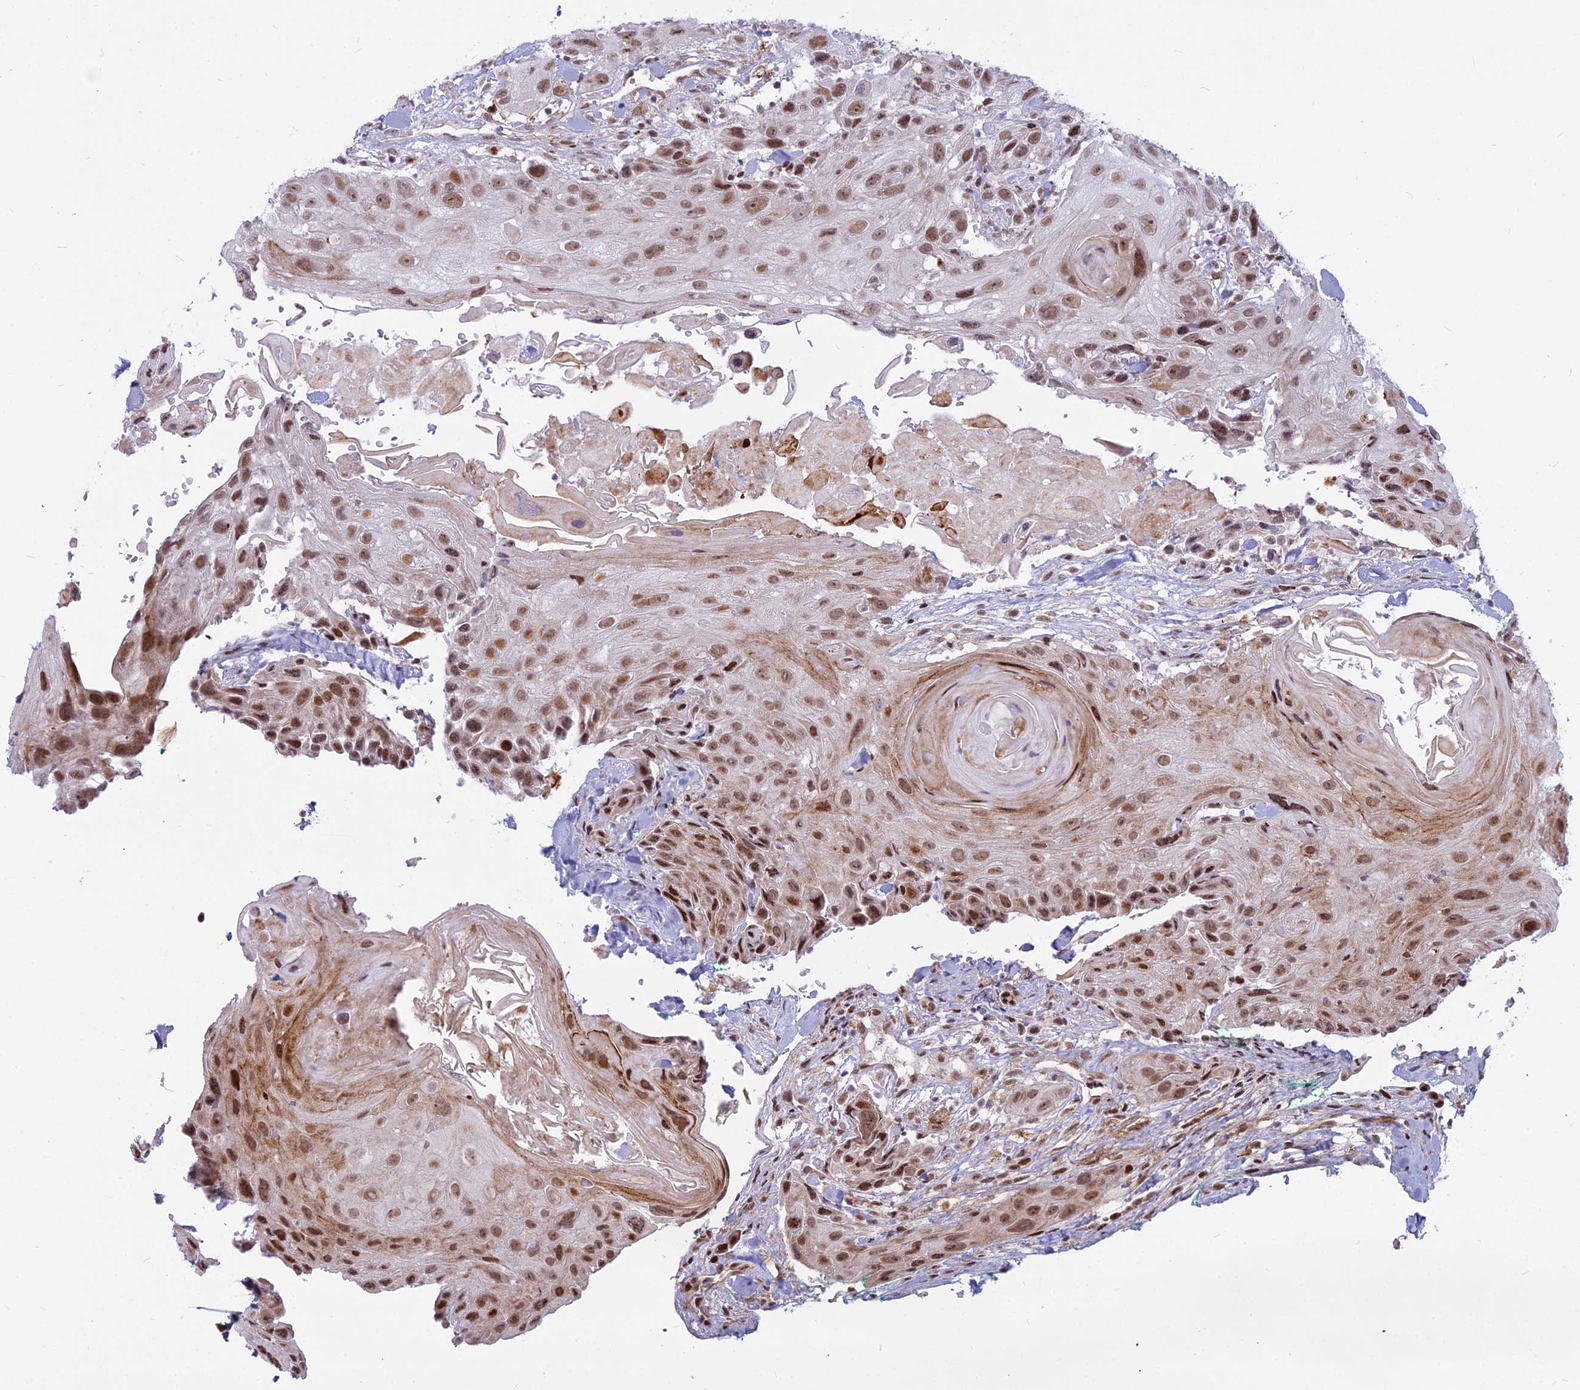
{"staining": {"intensity": "moderate", "quantity": ">75%", "location": "nuclear"}, "tissue": "head and neck cancer", "cell_type": "Tumor cells", "image_type": "cancer", "snomed": [{"axis": "morphology", "description": "Squamous cell carcinoma, NOS"}, {"axis": "topography", "description": "Head-Neck"}], "caption": "Head and neck cancer (squamous cell carcinoma) stained for a protein (brown) demonstrates moderate nuclear positive expression in about >75% of tumor cells.", "gene": "ALG10", "patient": {"sex": "male", "age": 81}}